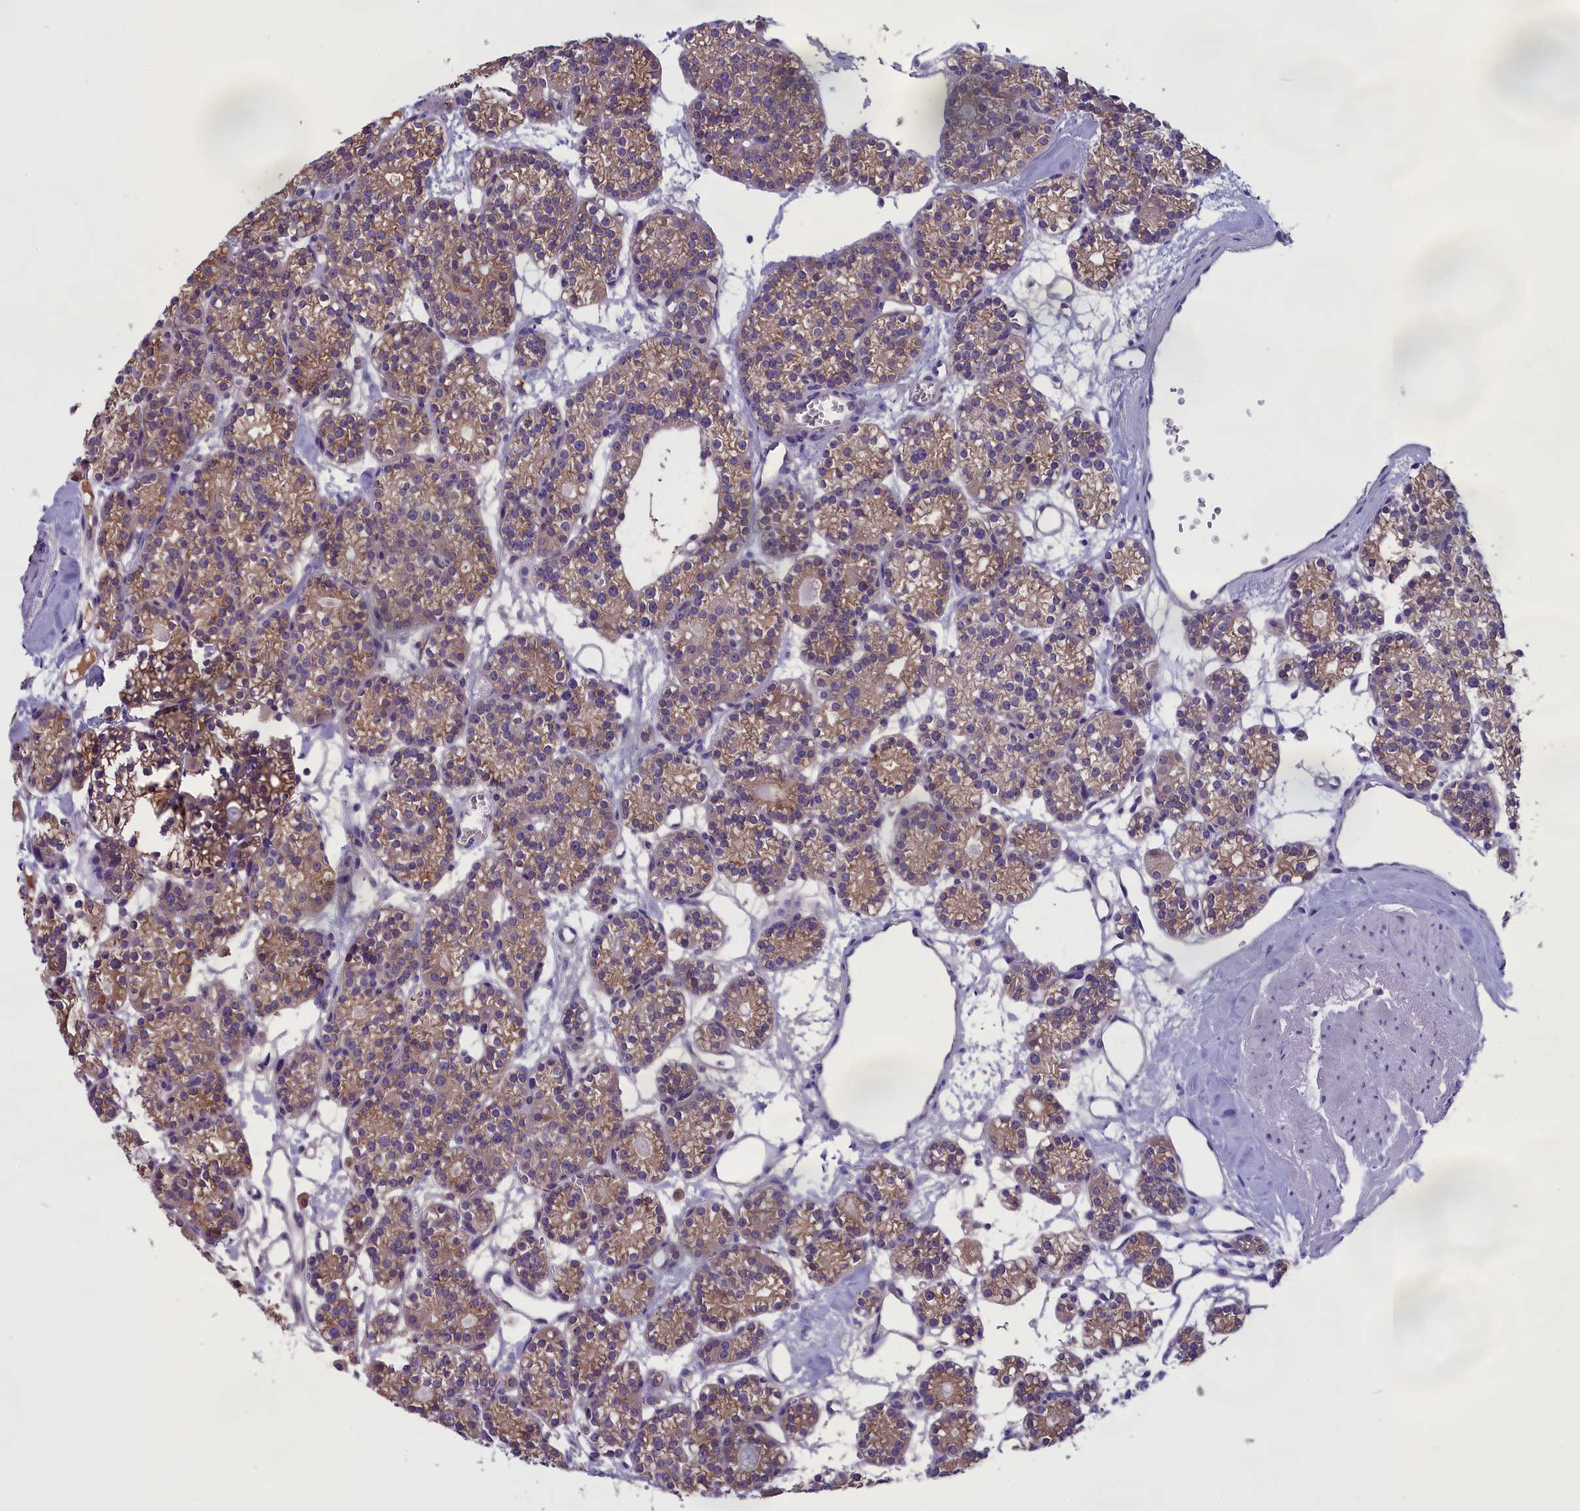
{"staining": {"intensity": "moderate", "quantity": ">75%", "location": "cytoplasmic/membranous"}, "tissue": "parathyroid gland", "cell_type": "Glandular cells", "image_type": "normal", "snomed": [{"axis": "morphology", "description": "Normal tissue, NOS"}, {"axis": "topography", "description": "Parathyroid gland"}], "caption": "Brown immunohistochemical staining in normal human parathyroid gland displays moderate cytoplasmic/membranous expression in about >75% of glandular cells. The staining was performed using DAB (3,3'-diaminobenzidine), with brown indicating positive protein expression. Nuclei are stained blue with hematoxylin.", "gene": "ABCC8", "patient": {"sex": "female", "age": 64}}